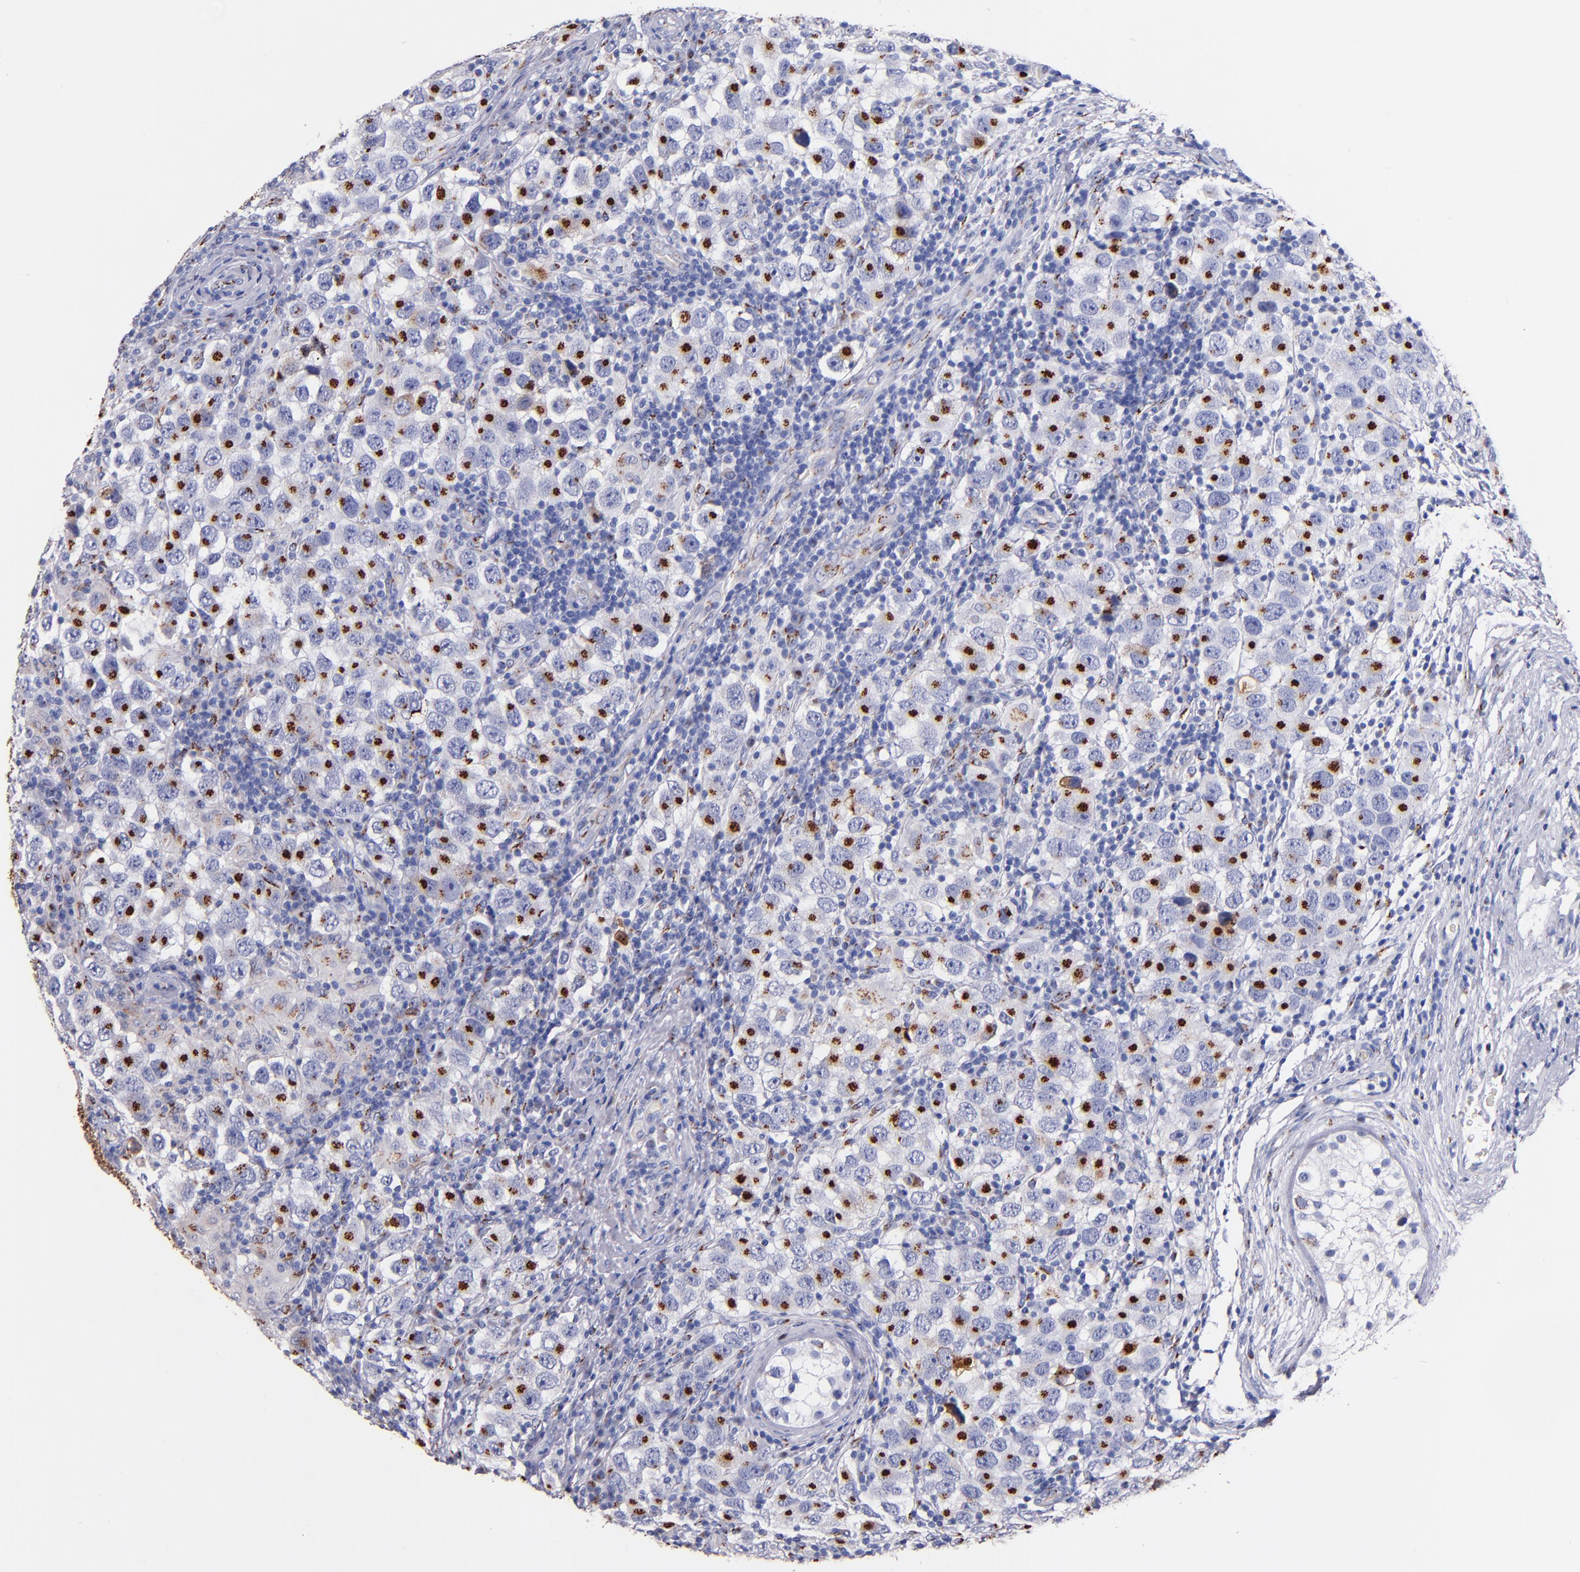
{"staining": {"intensity": "strong", "quantity": ">75%", "location": "cytoplasmic/membranous"}, "tissue": "testis cancer", "cell_type": "Tumor cells", "image_type": "cancer", "snomed": [{"axis": "morphology", "description": "Carcinoma, Embryonal, NOS"}, {"axis": "topography", "description": "Testis"}], "caption": "Tumor cells show strong cytoplasmic/membranous positivity in about >75% of cells in embryonal carcinoma (testis).", "gene": "GOLIM4", "patient": {"sex": "male", "age": 21}}